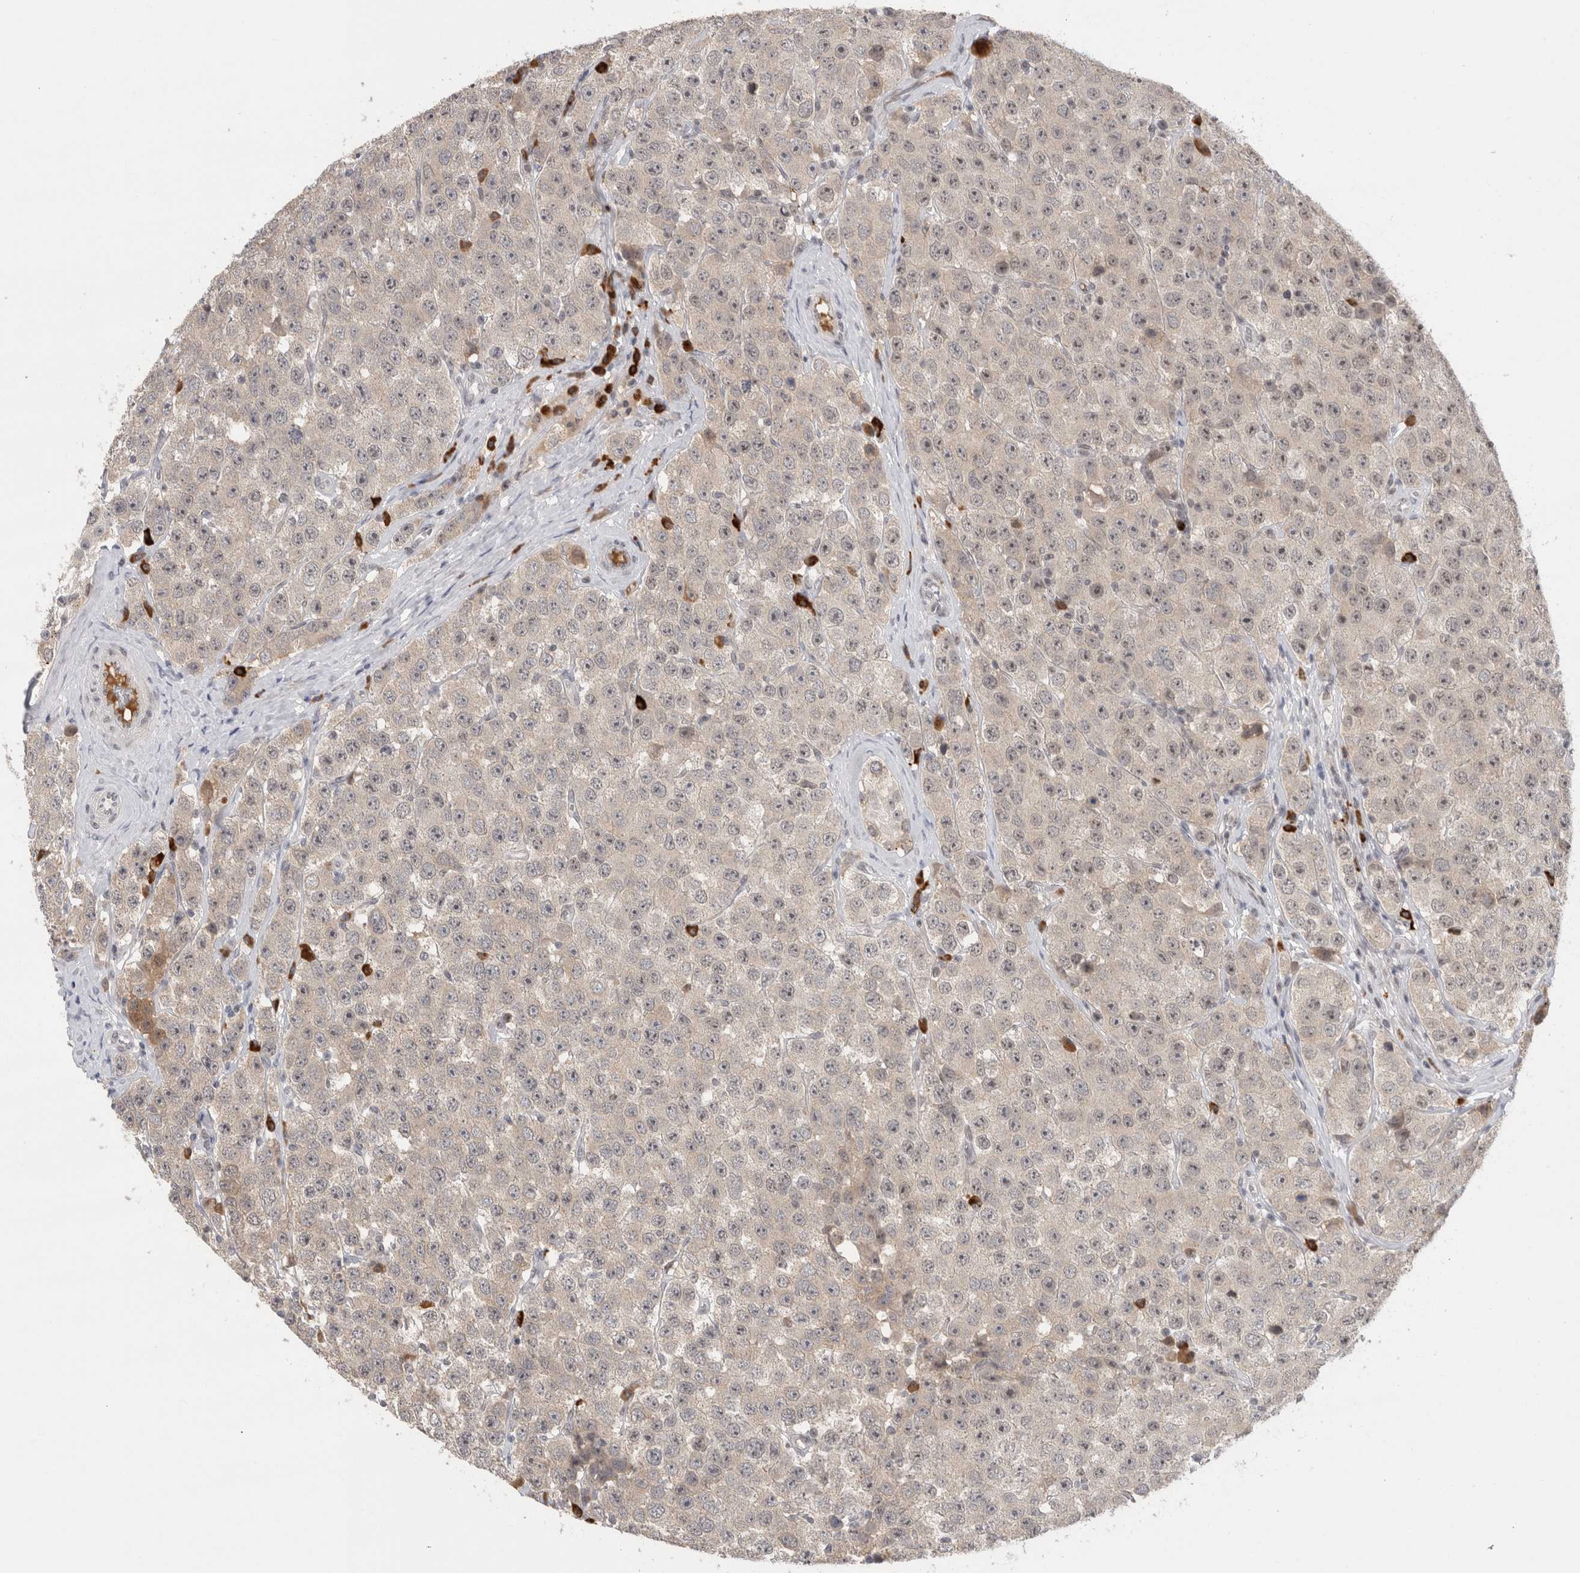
{"staining": {"intensity": "weak", "quantity": ">75%", "location": "cytoplasmic/membranous,nuclear"}, "tissue": "testis cancer", "cell_type": "Tumor cells", "image_type": "cancer", "snomed": [{"axis": "morphology", "description": "Seminoma, NOS"}, {"axis": "morphology", "description": "Carcinoma, Embryonal, NOS"}, {"axis": "topography", "description": "Testis"}], "caption": "The photomicrograph exhibits a brown stain indicating the presence of a protein in the cytoplasmic/membranous and nuclear of tumor cells in testis seminoma.", "gene": "ZNF24", "patient": {"sex": "male", "age": 28}}